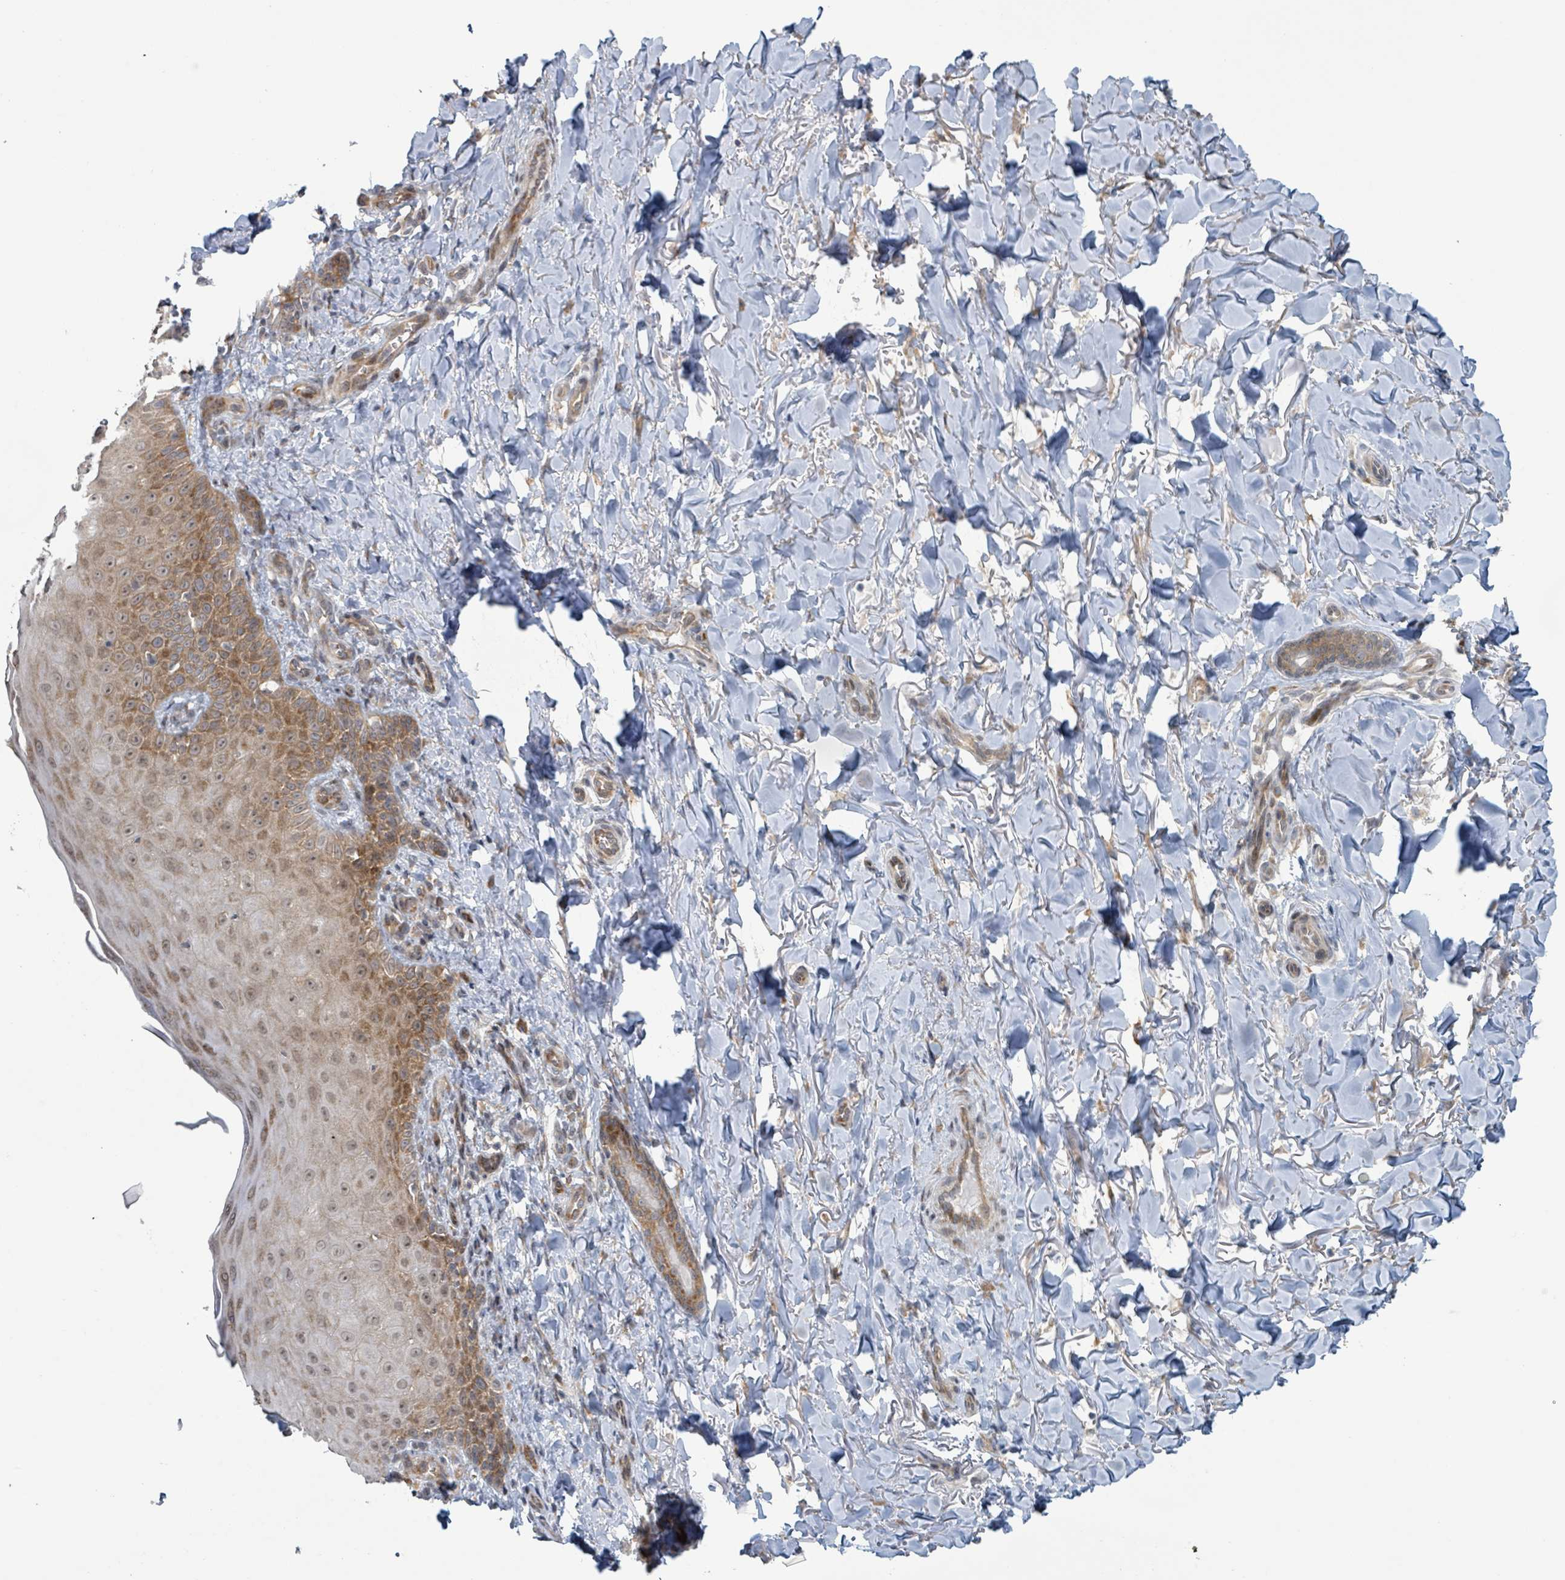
{"staining": {"intensity": "weak", "quantity": ">75%", "location": "cytoplasmic/membranous"}, "tissue": "skin", "cell_type": "Fibroblasts", "image_type": "normal", "snomed": [{"axis": "morphology", "description": "Normal tissue, NOS"}, {"axis": "topography", "description": "Skin"}], "caption": "Weak cytoplasmic/membranous expression for a protein is identified in about >75% of fibroblasts of normal skin using immunohistochemistry.", "gene": "RPL32", "patient": {"sex": "male", "age": 81}}